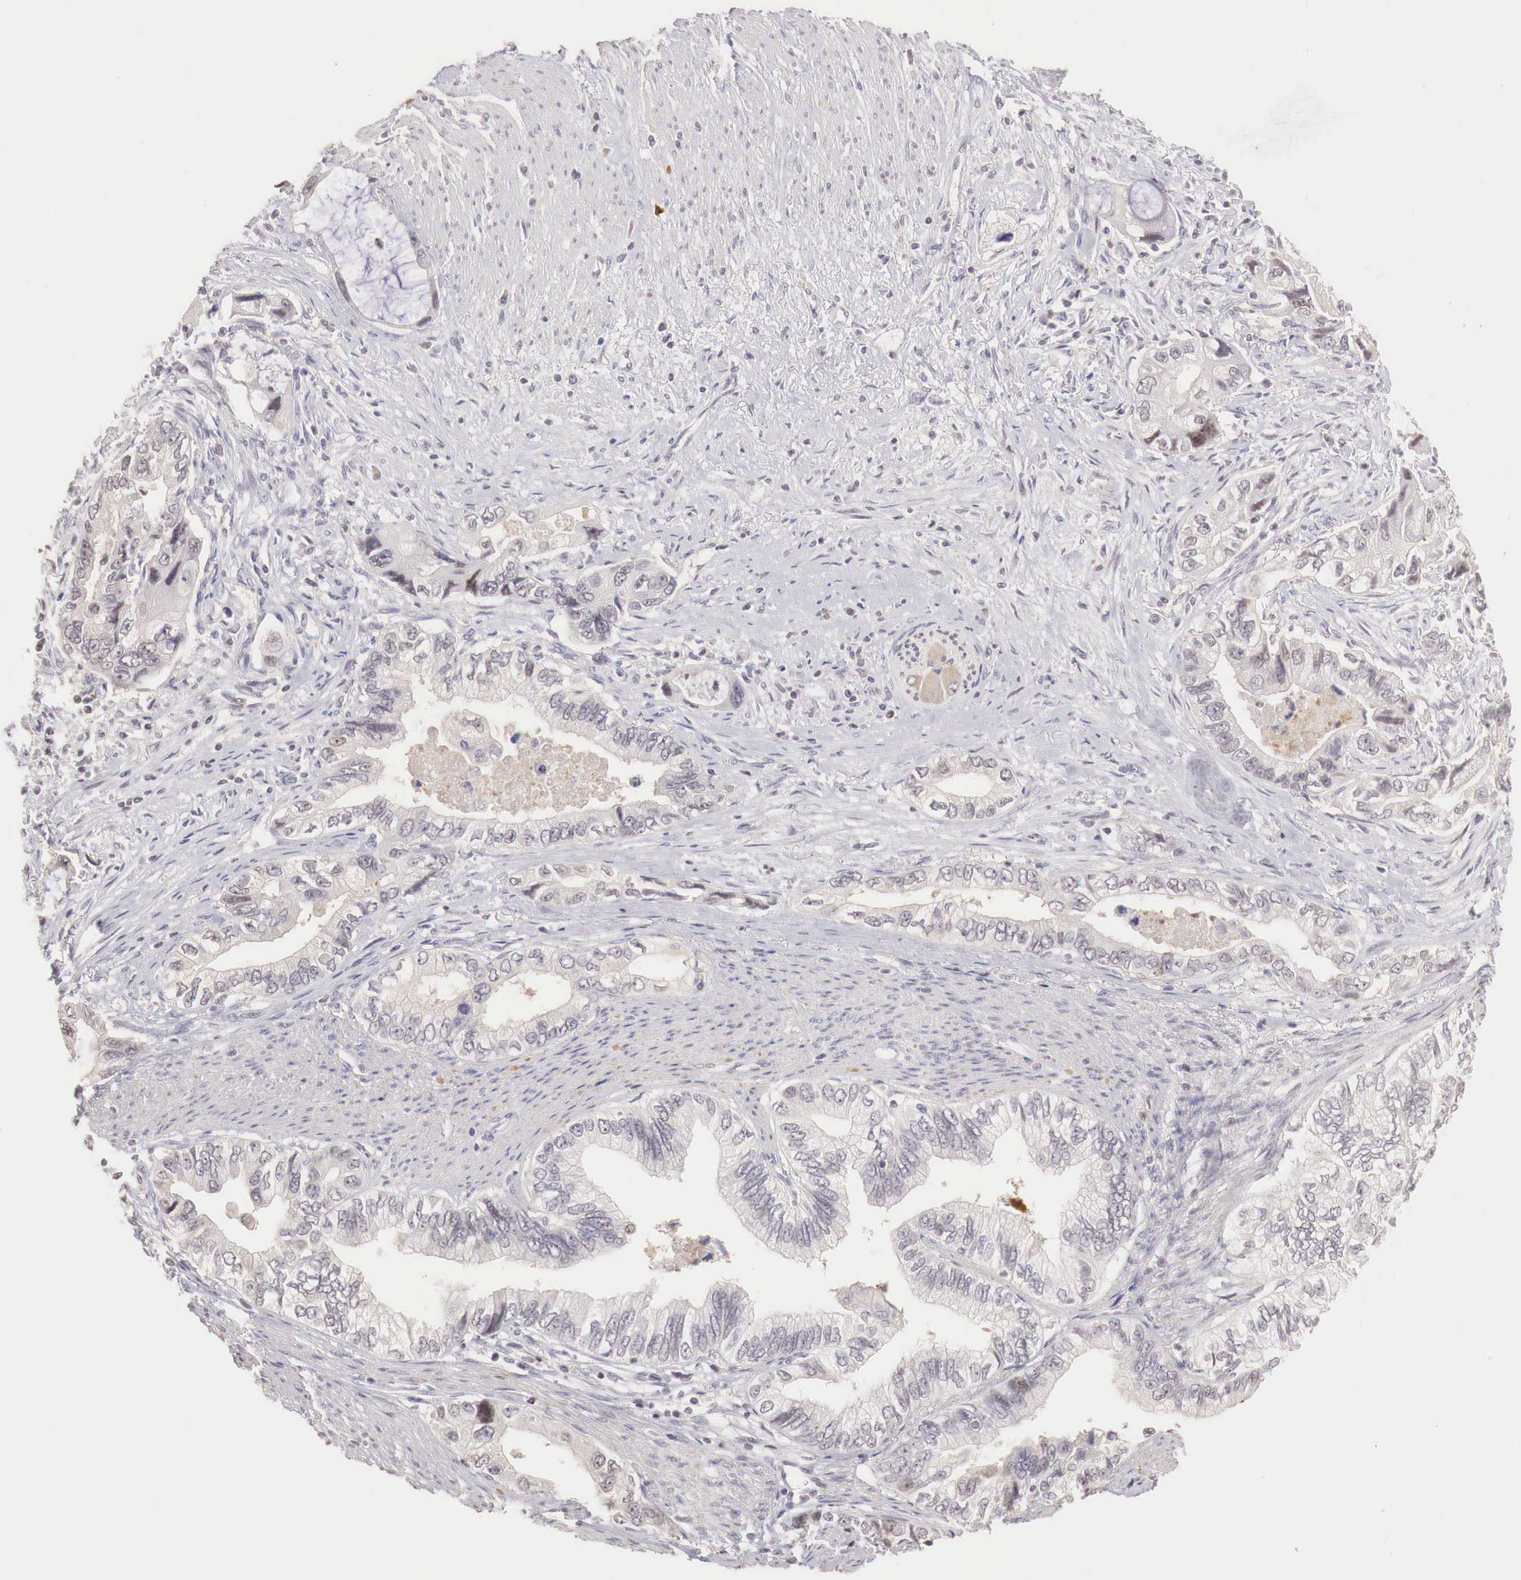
{"staining": {"intensity": "negative", "quantity": "none", "location": "none"}, "tissue": "pancreatic cancer", "cell_type": "Tumor cells", "image_type": "cancer", "snomed": [{"axis": "morphology", "description": "Adenocarcinoma, NOS"}, {"axis": "topography", "description": "Pancreas"}, {"axis": "topography", "description": "Stomach, upper"}], "caption": "Pancreatic cancer stained for a protein using immunohistochemistry shows no expression tumor cells.", "gene": "TBC1D9", "patient": {"sex": "male", "age": 77}}